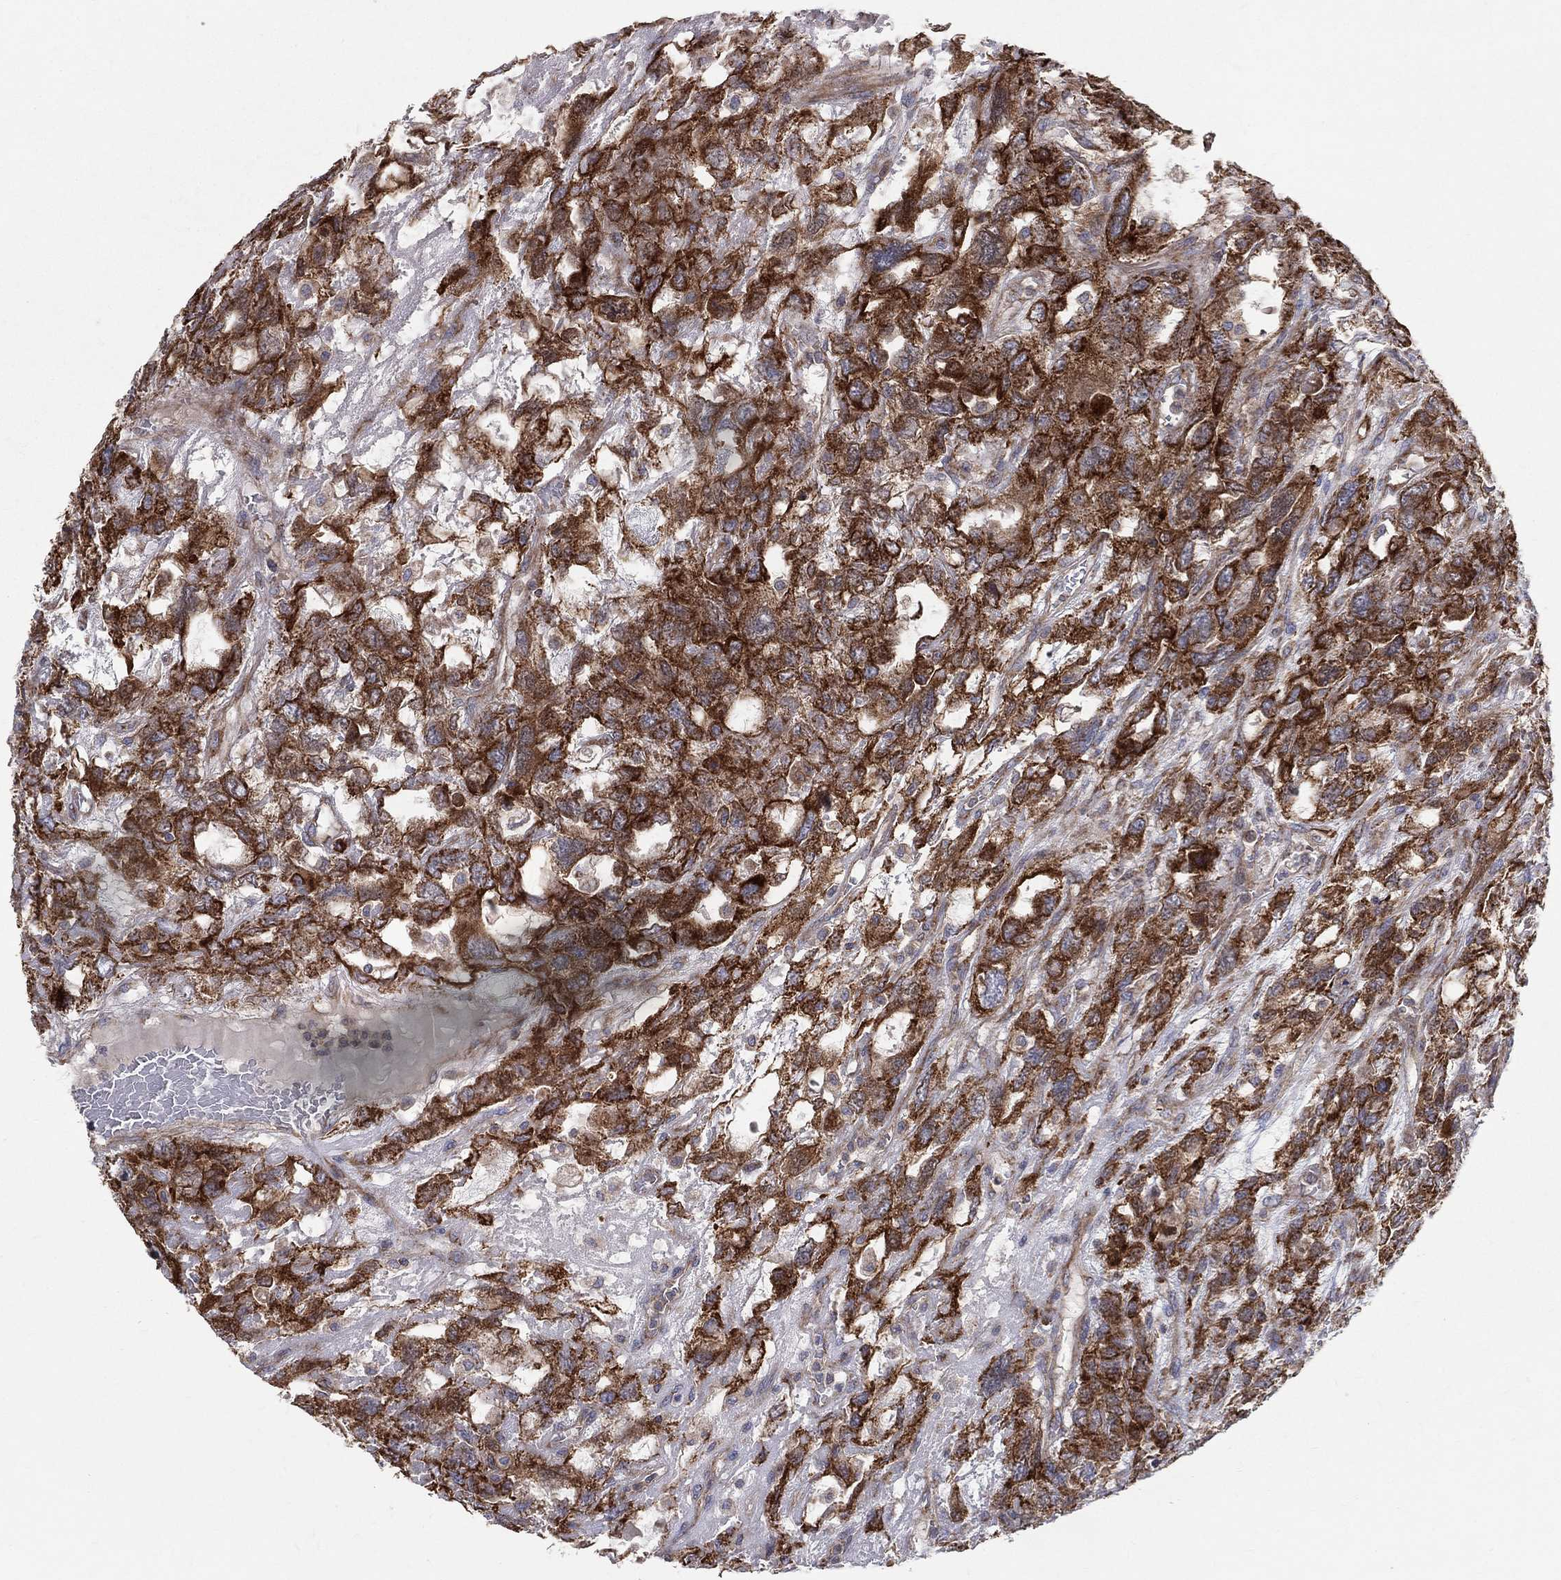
{"staining": {"intensity": "strong", "quantity": ">75%", "location": "cytoplasmic/membranous"}, "tissue": "testis cancer", "cell_type": "Tumor cells", "image_type": "cancer", "snomed": [{"axis": "morphology", "description": "Seminoma, NOS"}, {"axis": "topography", "description": "Testis"}], "caption": "A high amount of strong cytoplasmic/membranous expression is present in approximately >75% of tumor cells in seminoma (testis) tissue.", "gene": "MIX23", "patient": {"sex": "male", "age": 52}}